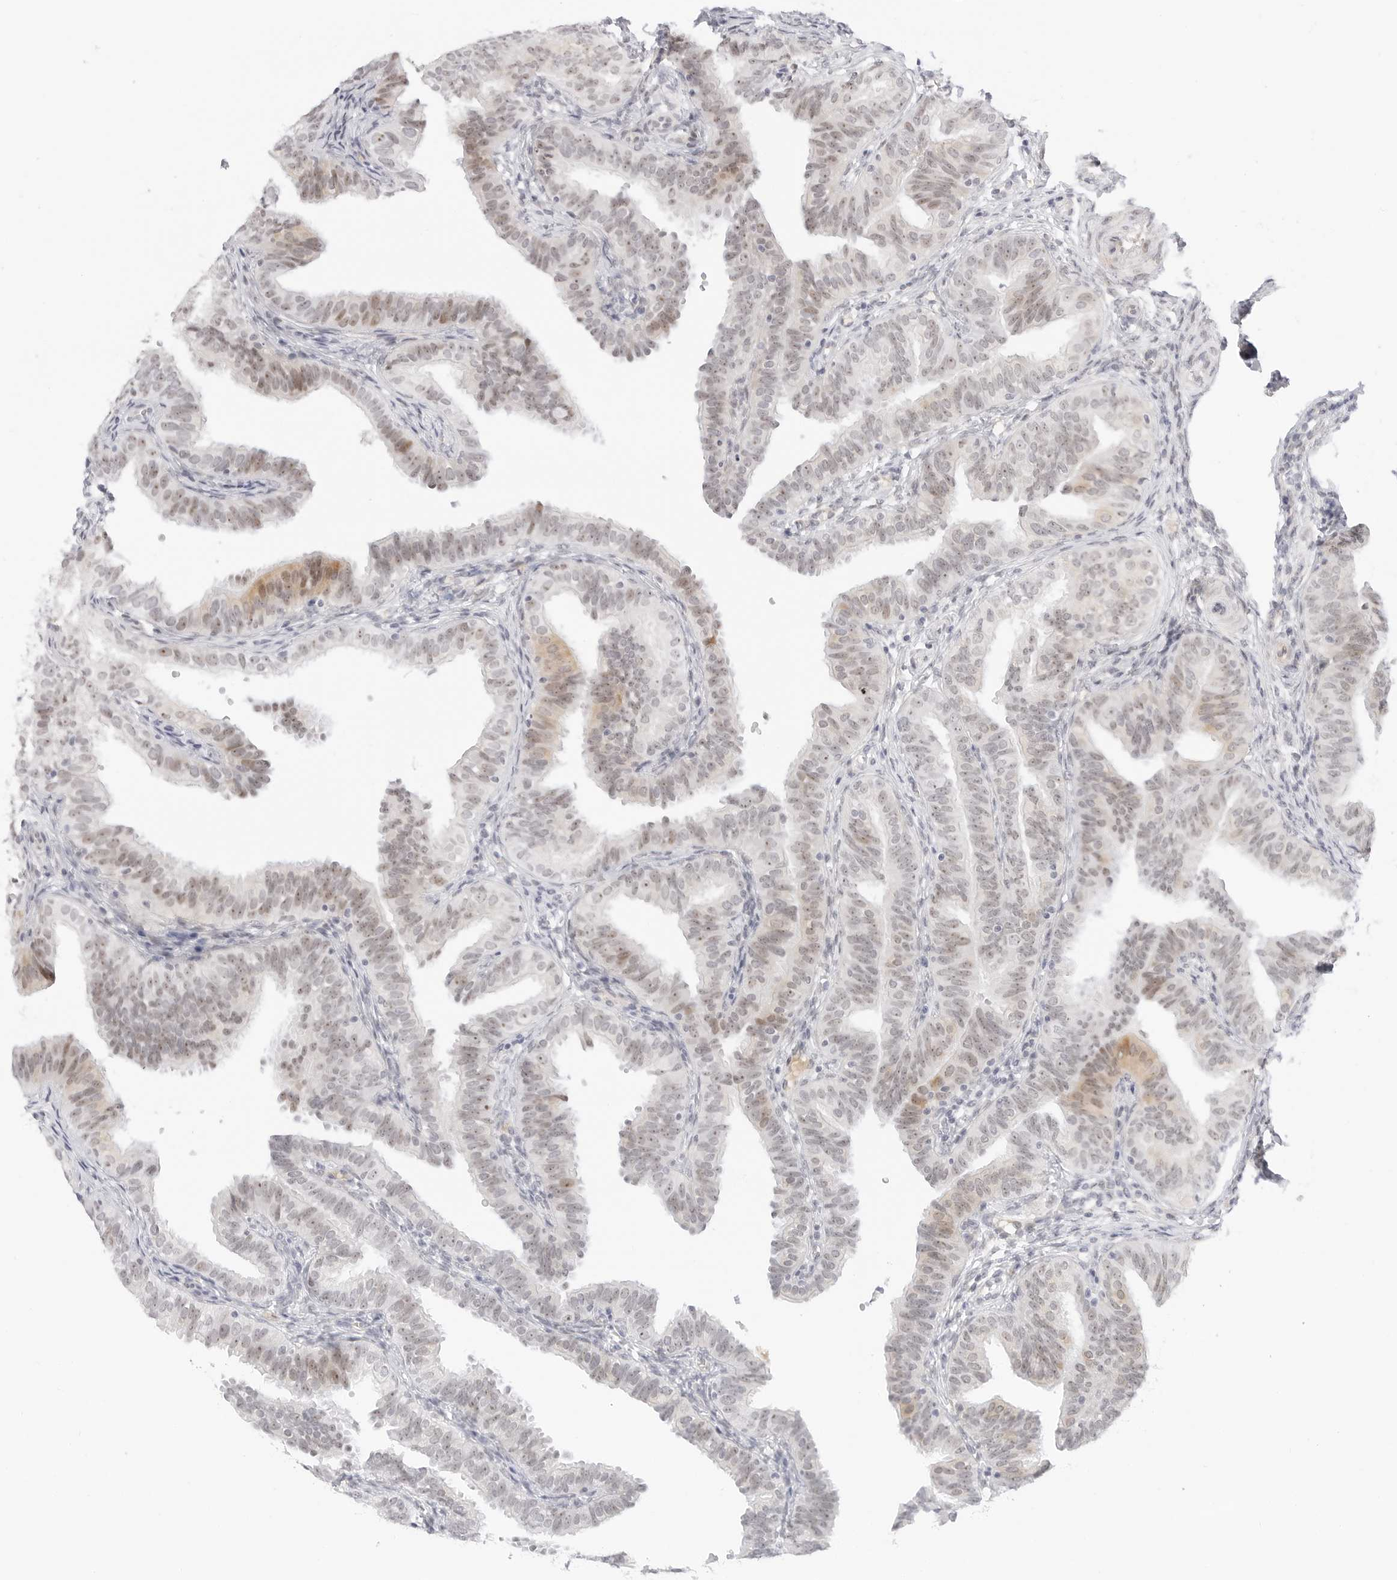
{"staining": {"intensity": "moderate", "quantity": "25%-75%", "location": "cytoplasmic/membranous,nuclear"}, "tissue": "fallopian tube", "cell_type": "Glandular cells", "image_type": "normal", "snomed": [{"axis": "morphology", "description": "Normal tissue, NOS"}, {"axis": "topography", "description": "Fallopian tube"}], "caption": "Glandular cells show medium levels of moderate cytoplasmic/membranous,nuclear staining in about 25%-75% of cells in benign fallopian tube. (DAB (3,3'-diaminobenzidine) = brown stain, brightfield microscopy at high magnification).", "gene": "HIPK3", "patient": {"sex": "female", "age": 35}}